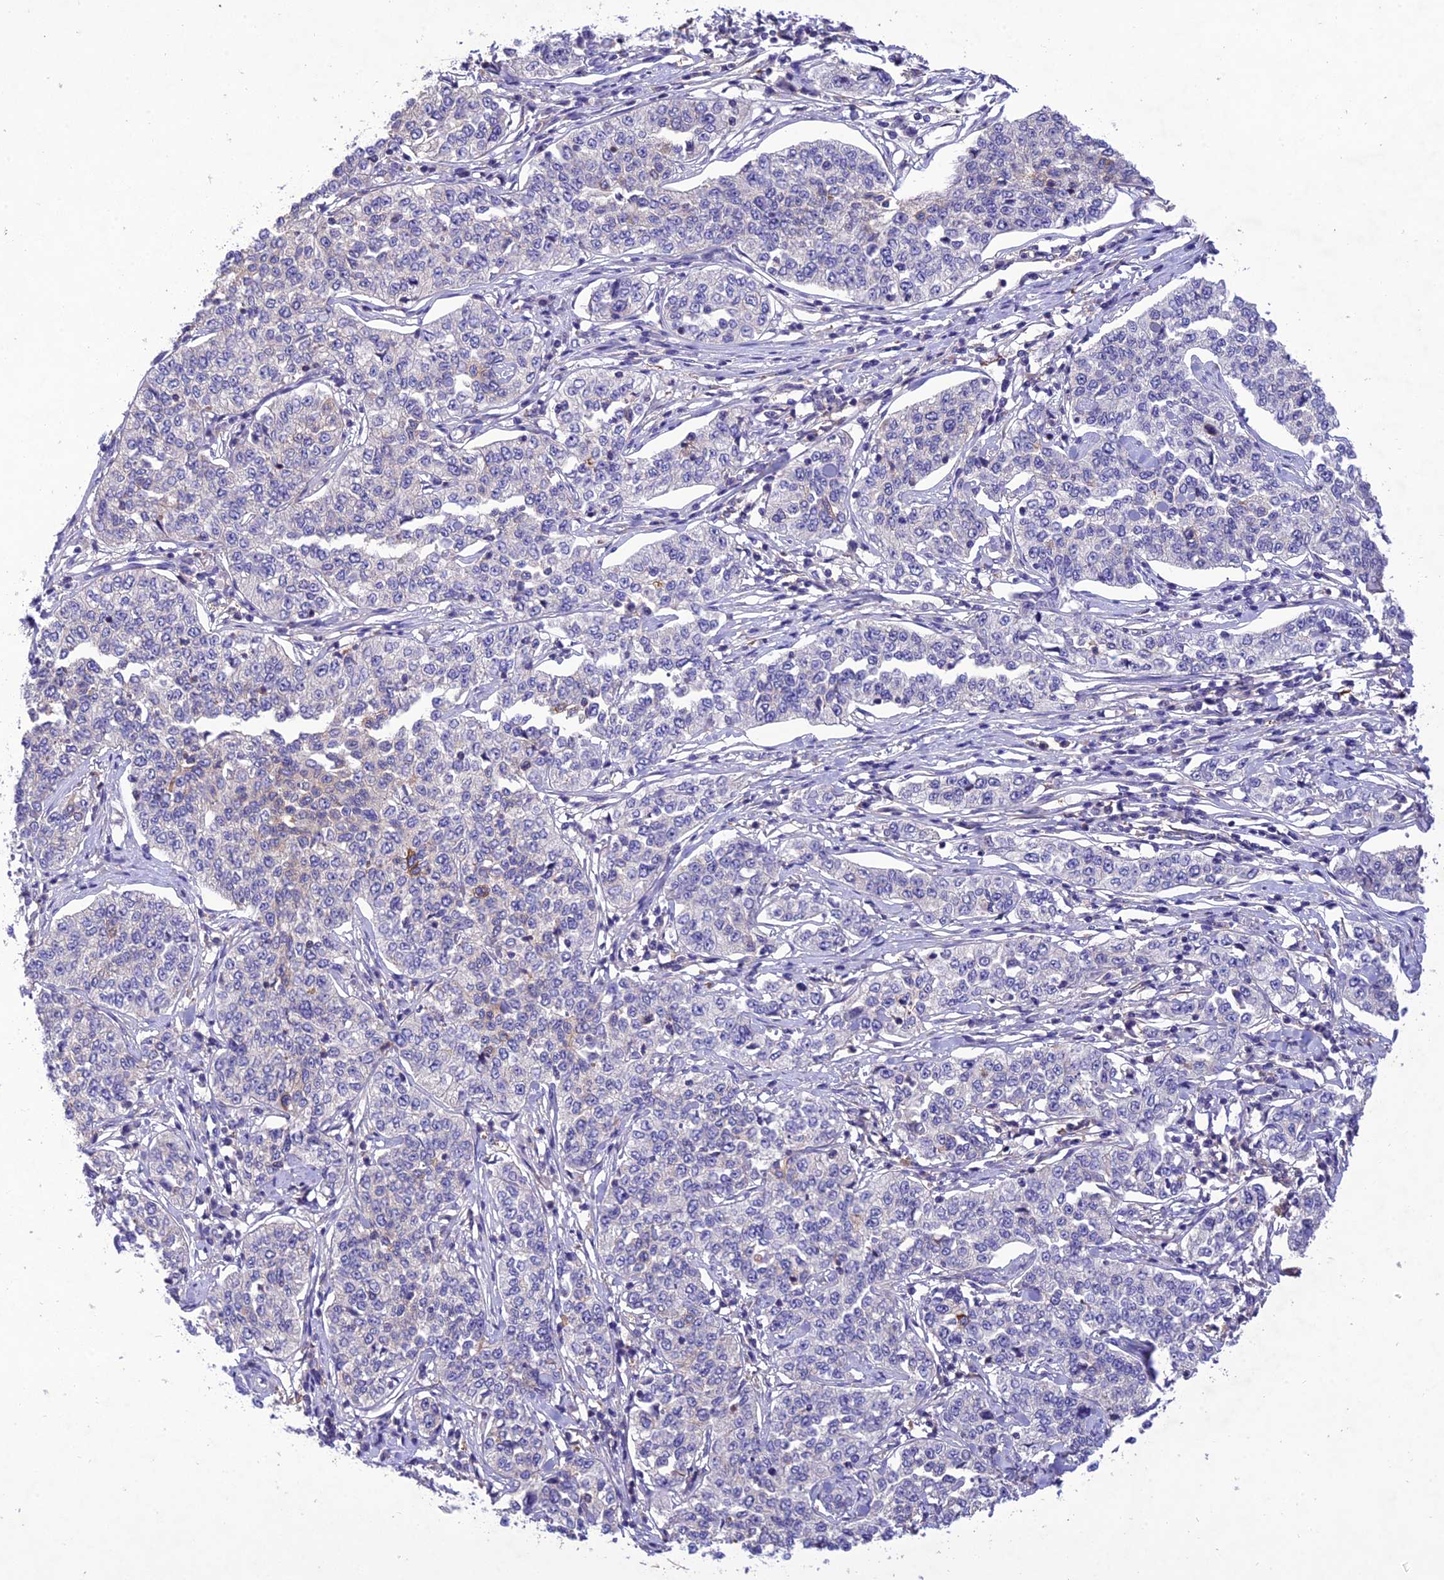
{"staining": {"intensity": "negative", "quantity": "none", "location": "none"}, "tissue": "cervical cancer", "cell_type": "Tumor cells", "image_type": "cancer", "snomed": [{"axis": "morphology", "description": "Squamous cell carcinoma, NOS"}, {"axis": "topography", "description": "Cervix"}], "caption": "Immunohistochemistry (IHC) histopathology image of neoplastic tissue: human cervical cancer (squamous cell carcinoma) stained with DAB reveals no significant protein expression in tumor cells.", "gene": "SNX24", "patient": {"sex": "female", "age": 35}}